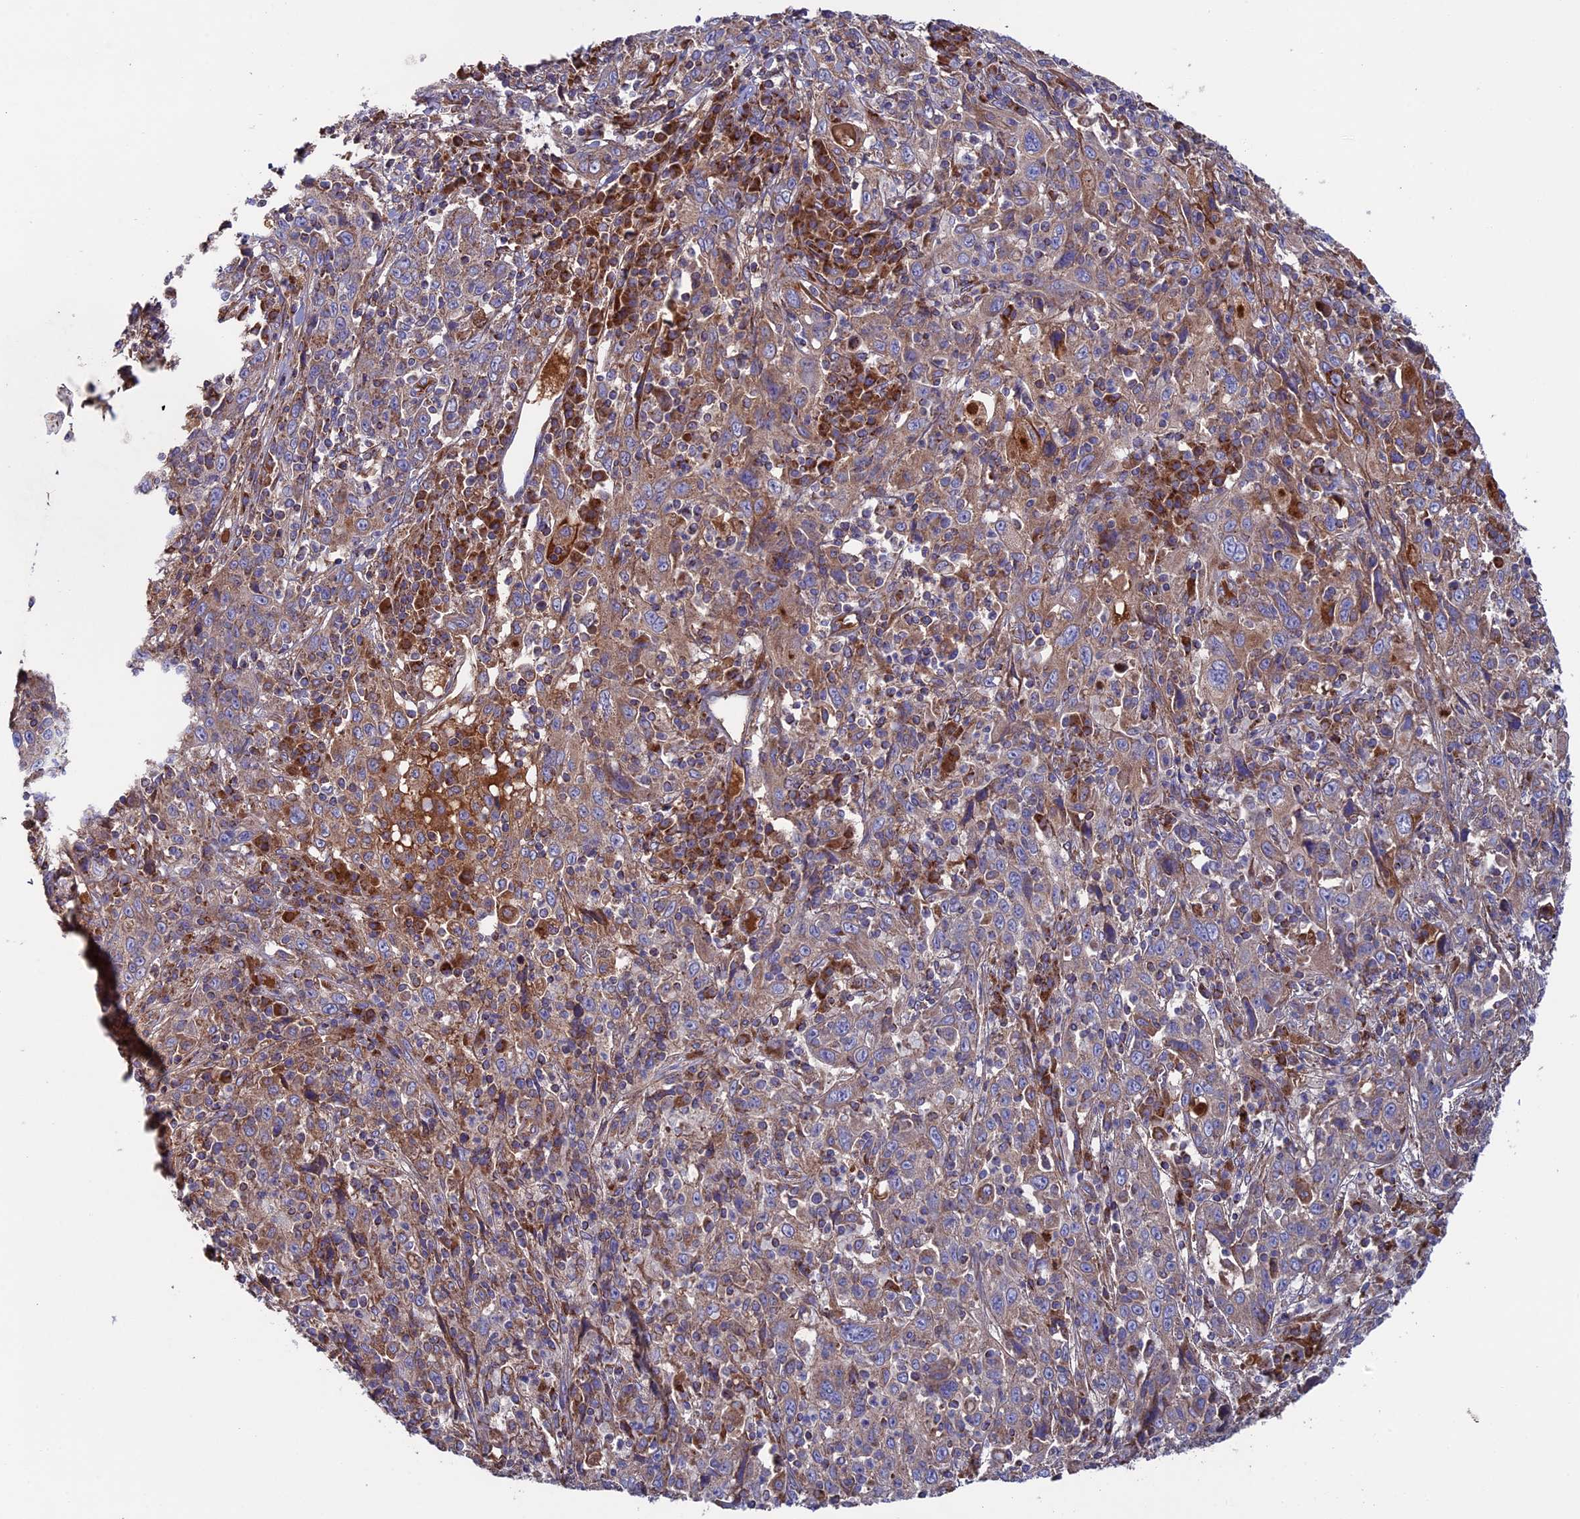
{"staining": {"intensity": "moderate", "quantity": ">75%", "location": "cytoplasmic/membranous"}, "tissue": "cervical cancer", "cell_type": "Tumor cells", "image_type": "cancer", "snomed": [{"axis": "morphology", "description": "Squamous cell carcinoma, NOS"}, {"axis": "topography", "description": "Cervix"}], "caption": "A brown stain shows moderate cytoplasmic/membranous staining of a protein in human cervical cancer (squamous cell carcinoma) tumor cells.", "gene": "SLC15A5", "patient": {"sex": "female", "age": 46}}